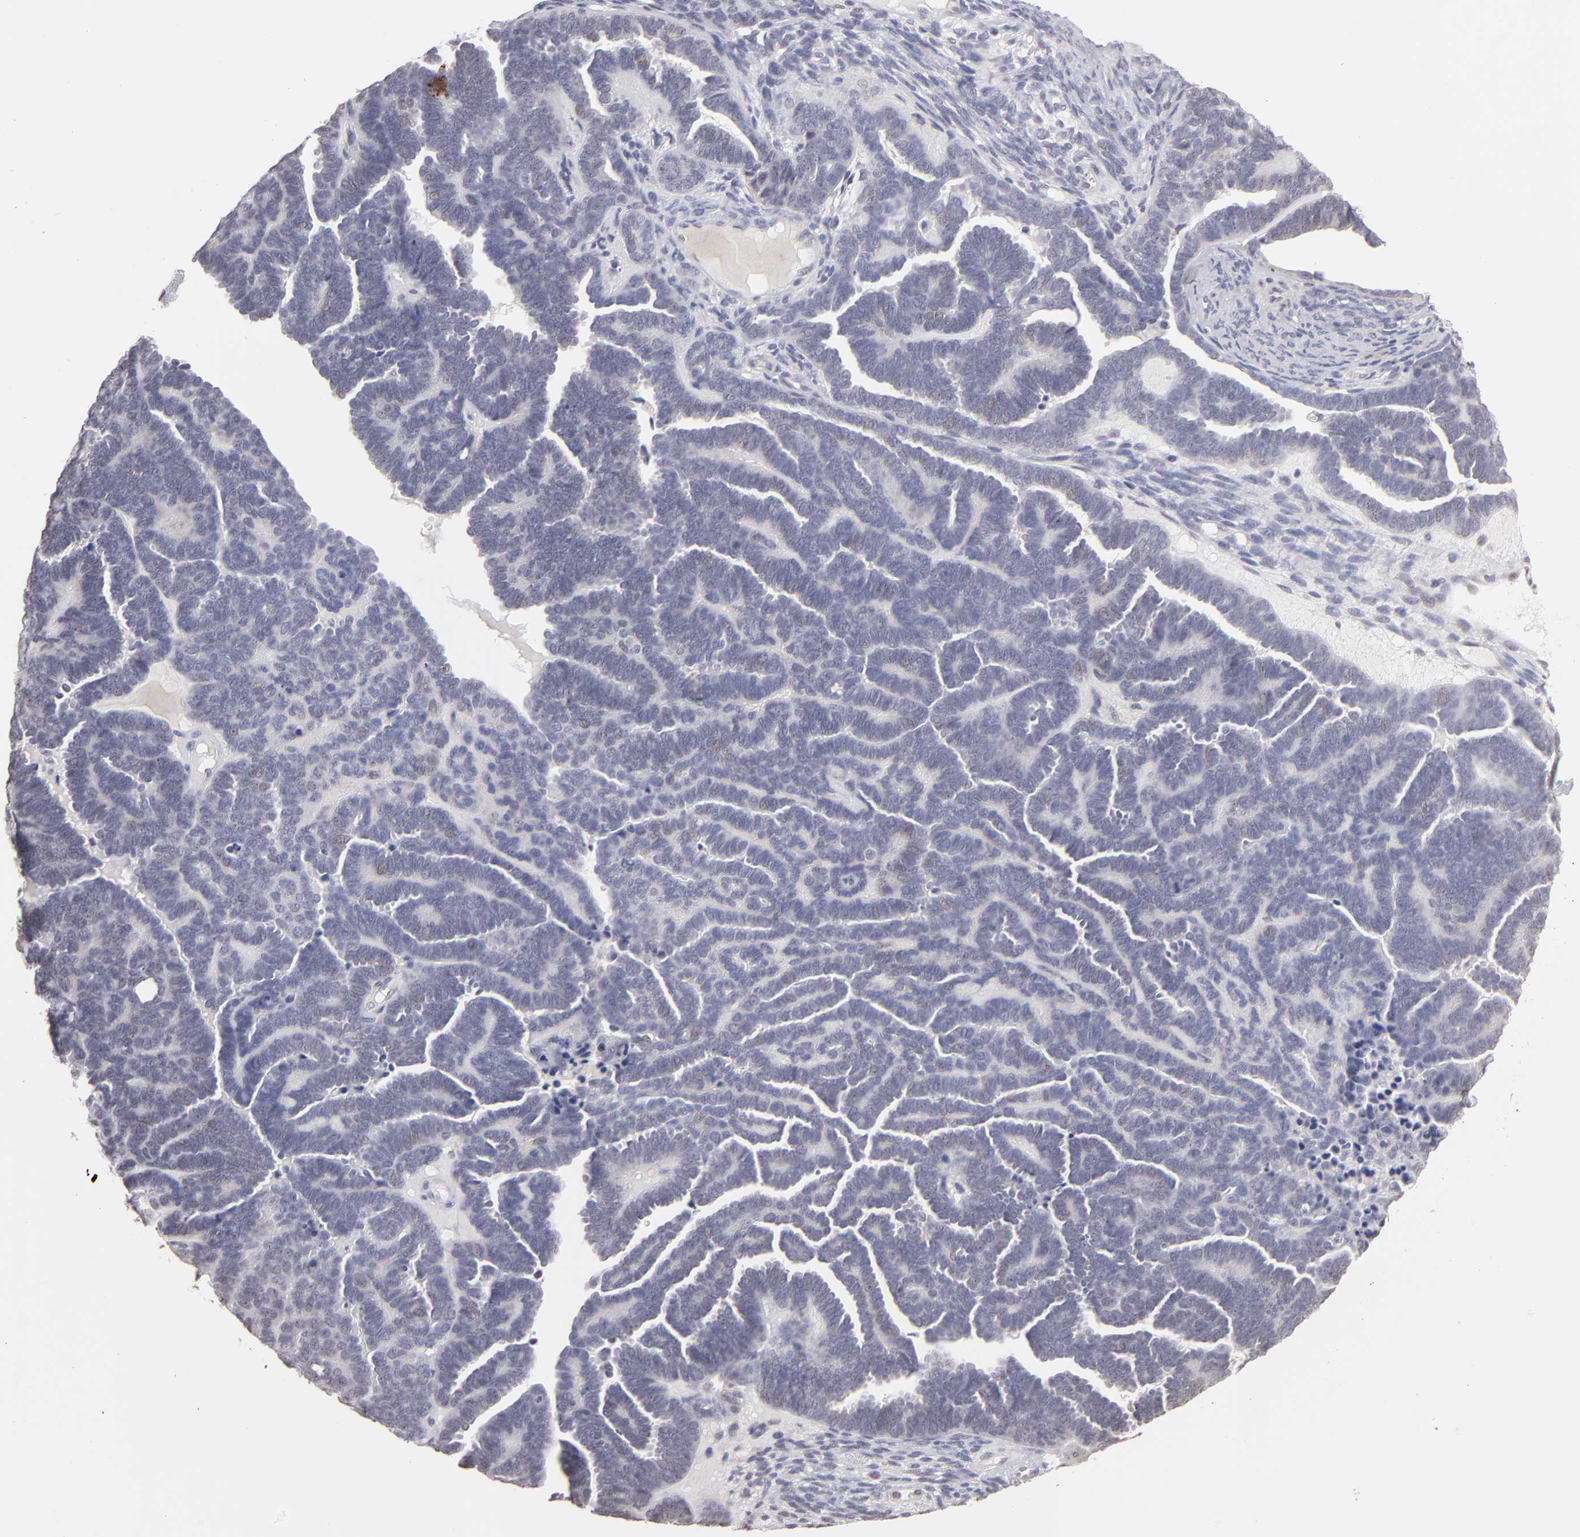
{"staining": {"intensity": "negative", "quantity": "none", "location": "none"}, "tissue": "endometrial cancer", "cell_type": "Tumor cells", "image_type": "cancer", "snomed": [{"axis": "morphology", "description": "Neoplasm, malignant, NOS"}, {"axis": "topography", "description": "Endometrium"}], "caption": "Endometrial cancer (neoplasm (malignant)) was stained to show a protein in brown. There is no significant positivity in tumor cells.", "gene": "MGAM", "patient": {"sex": "female", "age": 74}}